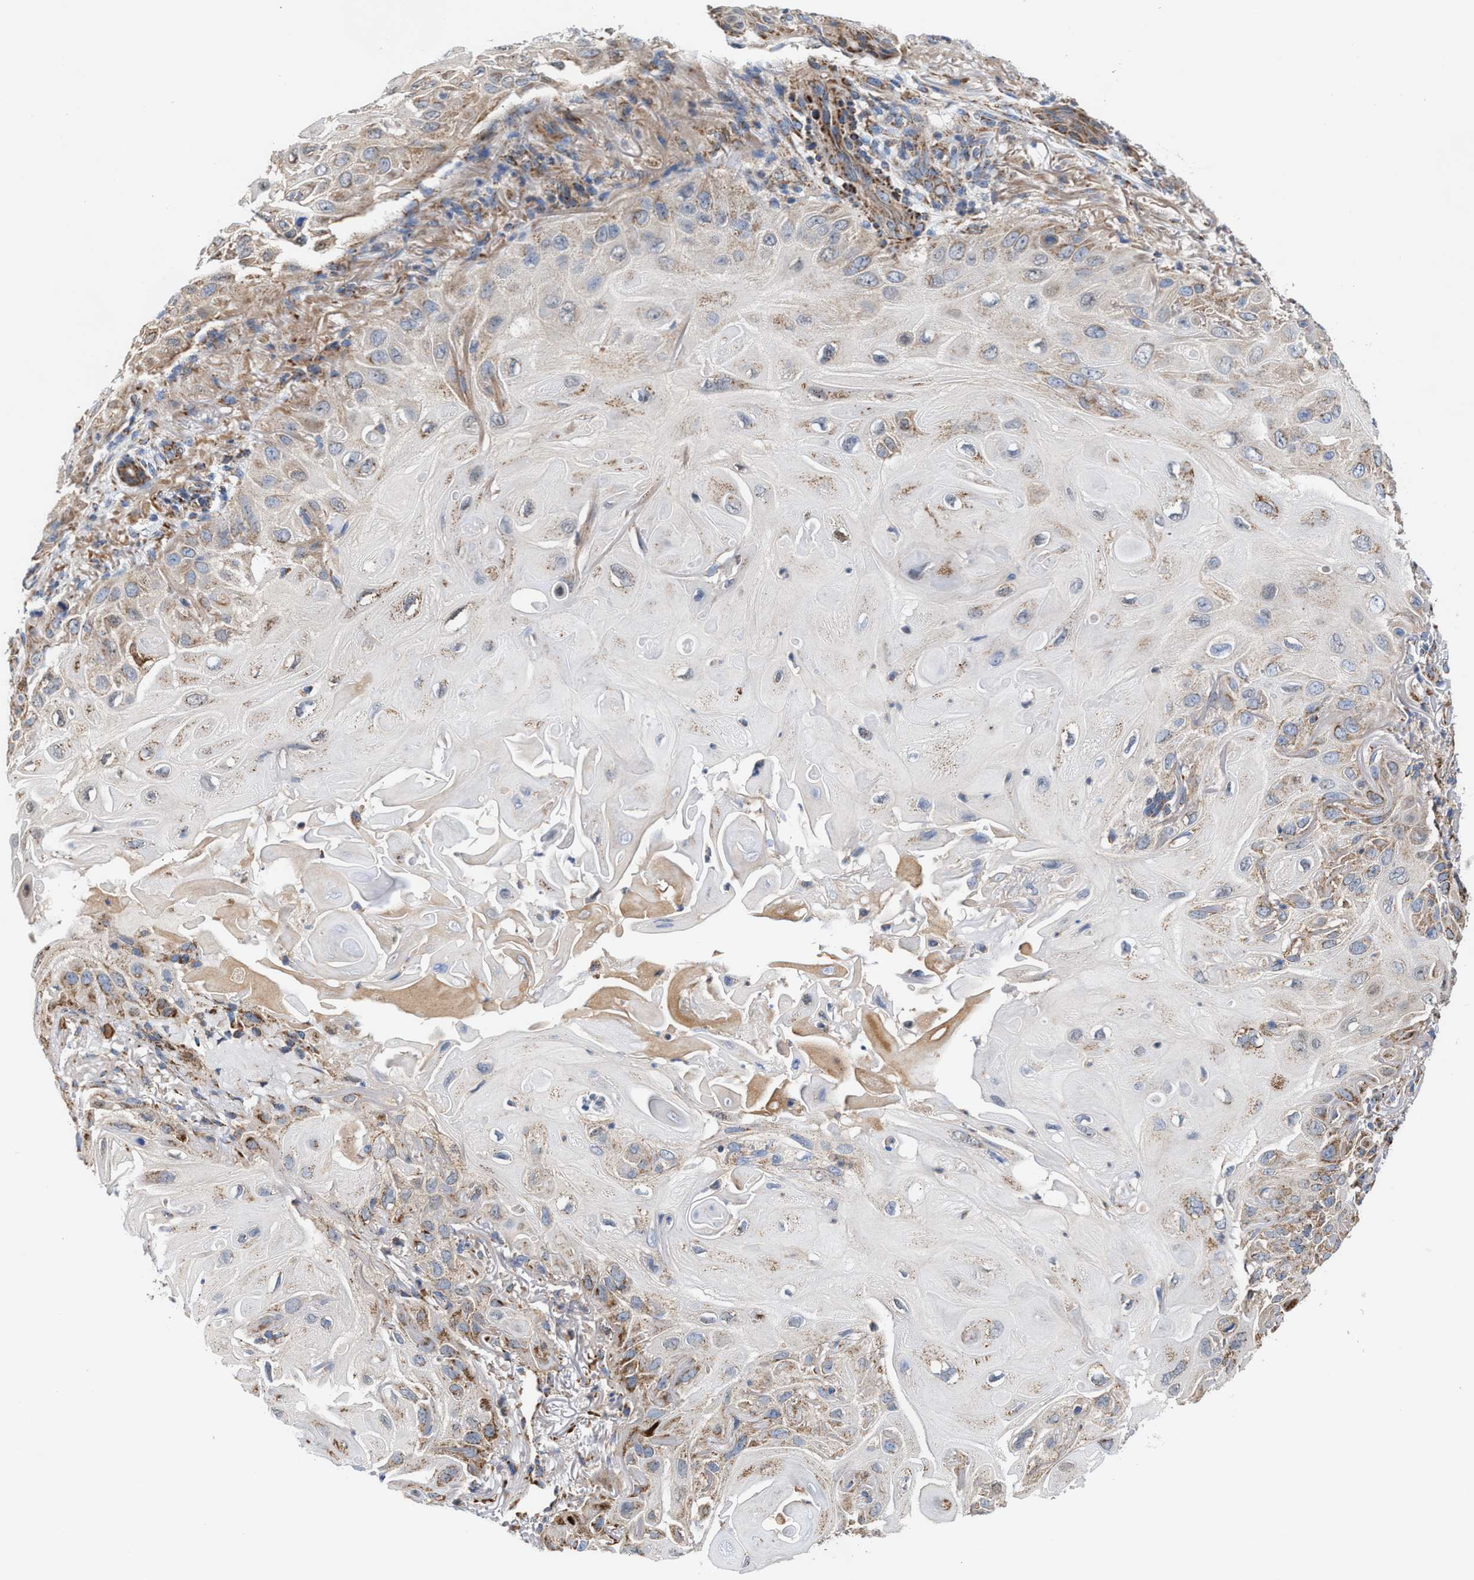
{"staining": {"intensity": "moderate", "quantity": ">75%", "location": "cytoplasmic/membranous"}, "tissue": "skin cancer", "cell_type": "Tumor cells", "image_type": "cancer", "snomed": [{"axis": "morphology", "description": "Squamous cell carcinoma, NOS"}, {"axis": "topography", "description": "Skin"}], "caption": "This is a micrograph of immunohistochemistry (IHC) staining of skin cancer (squamous cell carcinoma), which shows moderate positivity in the cytoplasmic/membranous of tumor cells.", "gene": "MECR", "patient": {"sex": "female", "age": 77}}